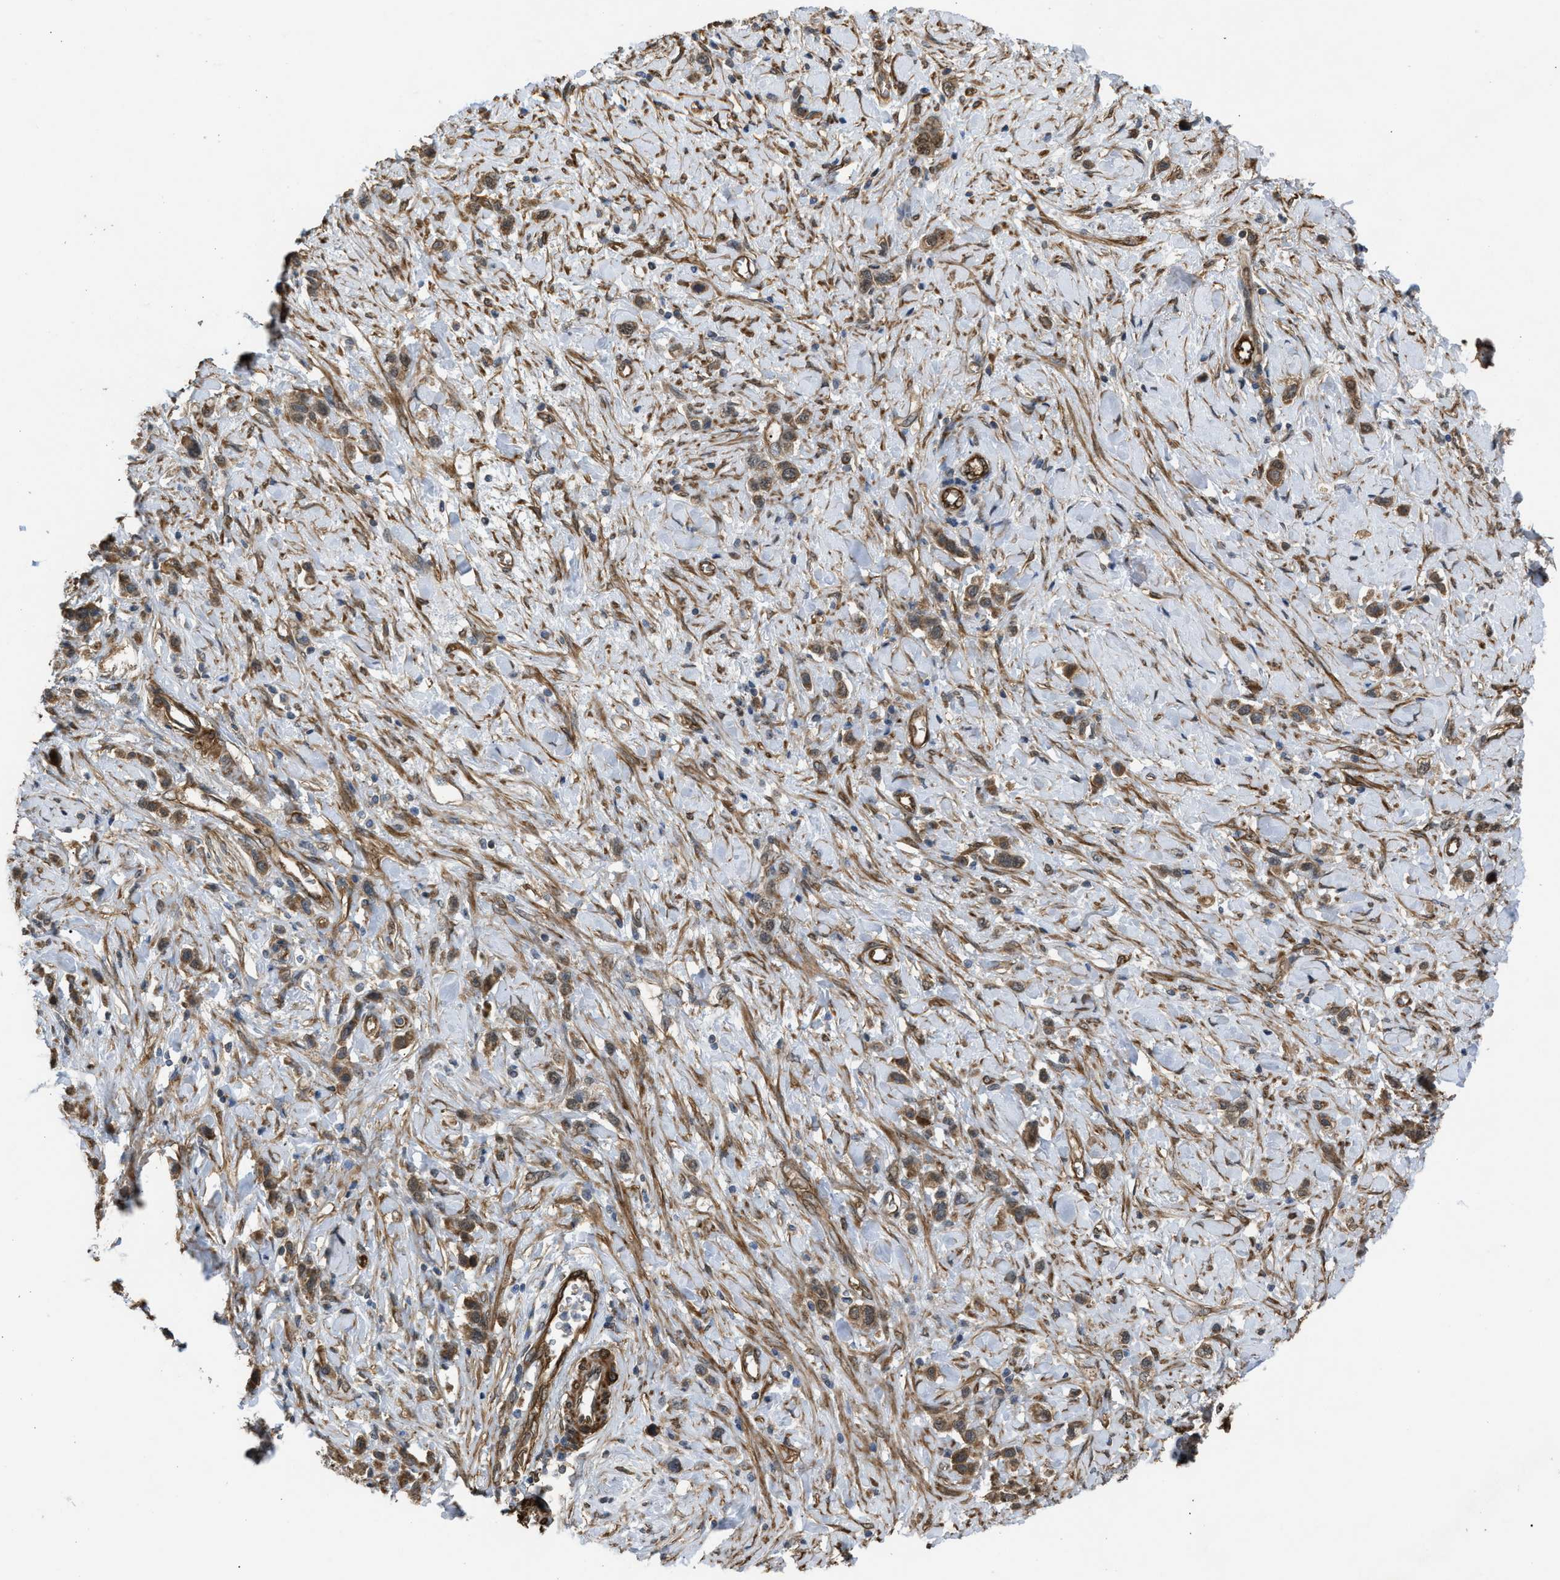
{"staining": {"intensity": "weak", "quantity": ">75%", "location": "cytoplasmic/membranous"}, "tissue": "stomach cancer", "cell_type": "Tumor cells", "image_type": "cancer", "snomed": [{"axis": "morphology", "description": "Adenocarcinoma, NOS"}, {"axis": "topography", "description": "Stomach"}], "caption": "Approximately >75% of tumor cells in stomach cancer exhibit weak cytoplasmic/membranous protein staining as visualized by brown immunohistochemical staining.", "gene": "BAG3", "patient": {"sex": "female", "age": 65}}